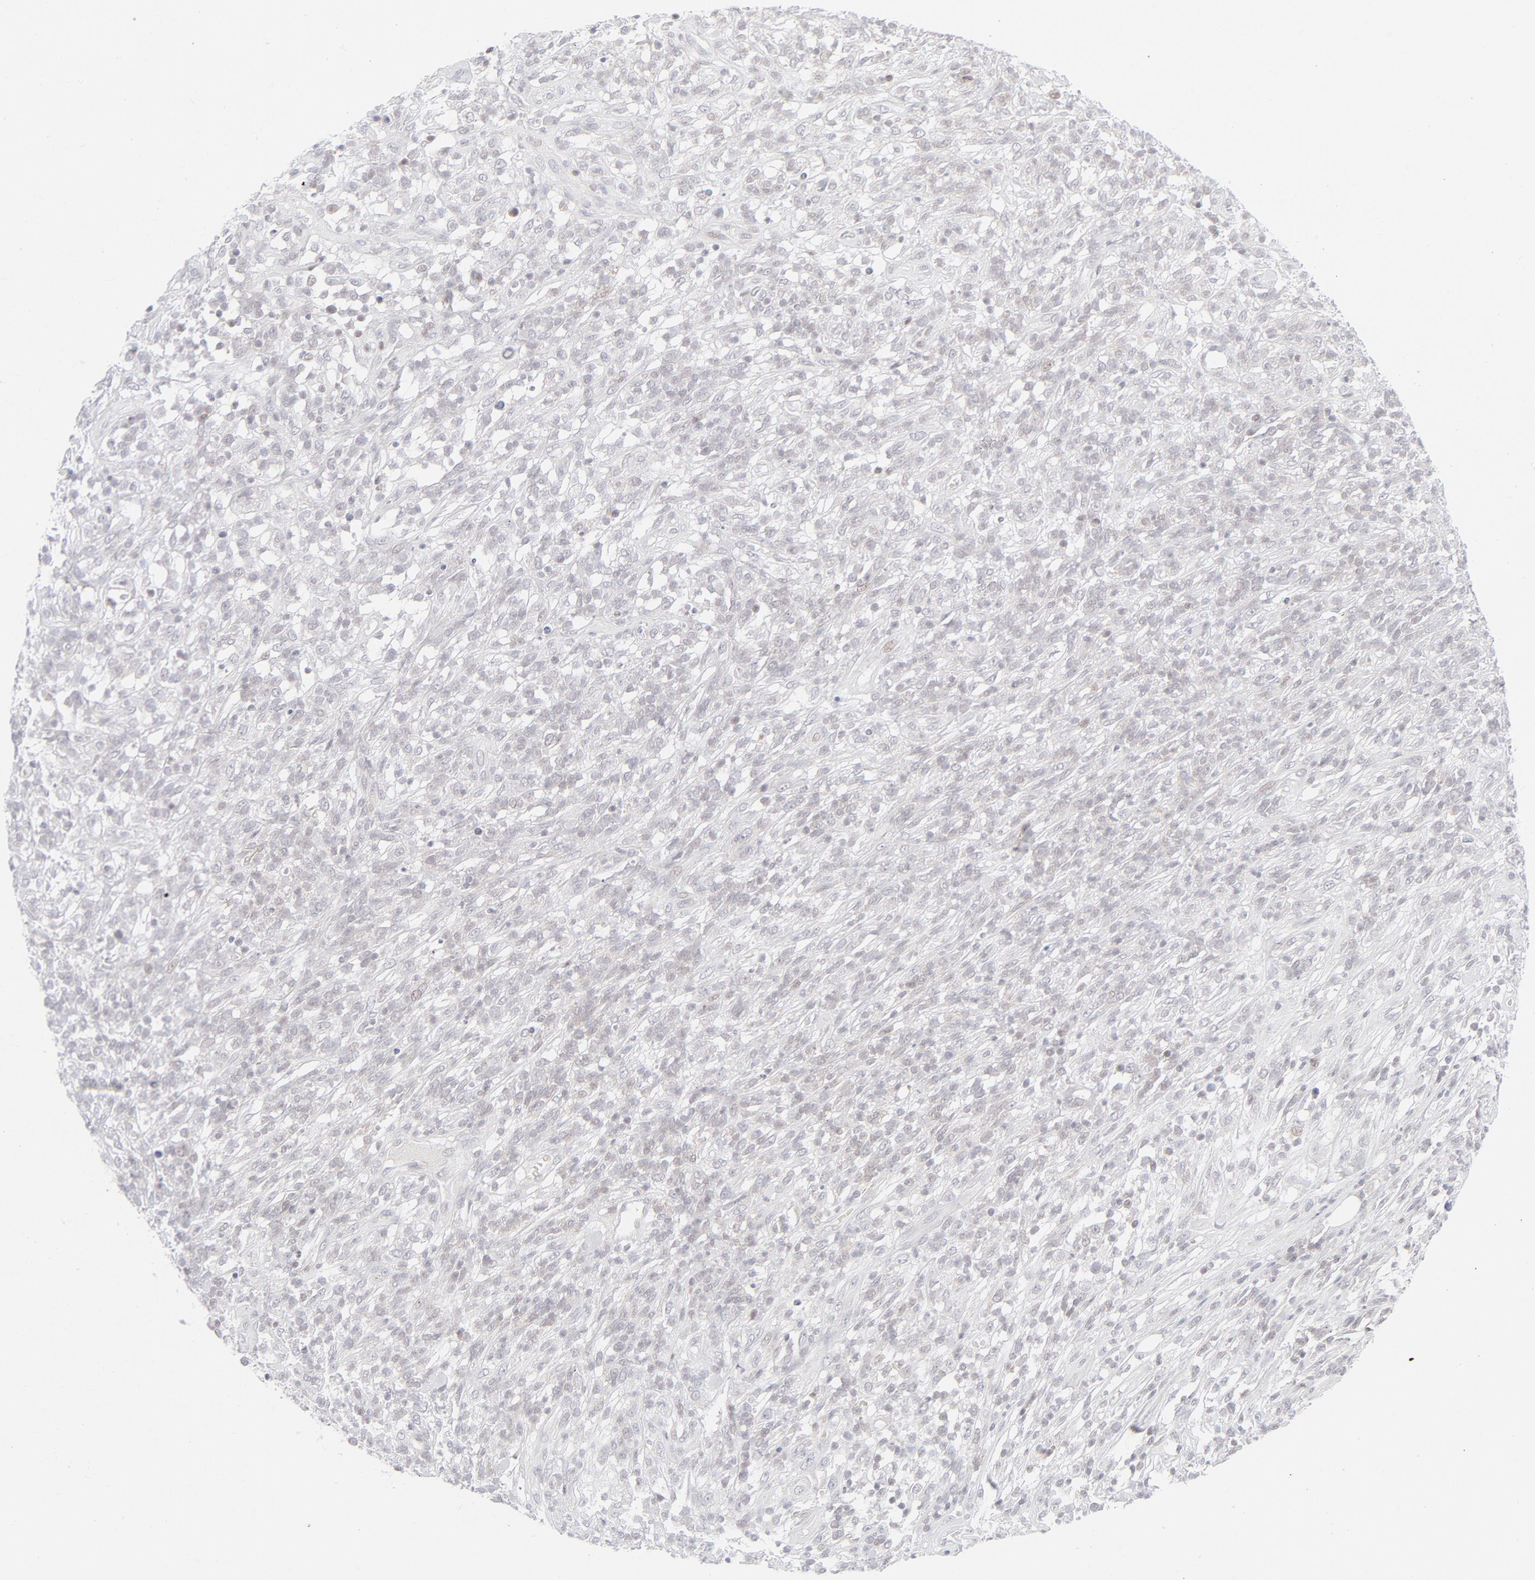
{"staining": {"intensity": "weak", "quantity": "<25%", "location": "nuclear"}, "tissue": "lymphoma", "cell_type": "Tumor cells", "image_type": "cancer", "snomed": [{"axis": "morphology", "description": "Malignant lymphoma, non-Hodgkin's type, High grade"}, {"axis": "topography", "description": "Lymph node"}], "caption": "This micrograph is of lymphoma stained with immunohistochemistry (IHC) to label a protein in brown with the nuclei are counter-stained blue. There is no expression in tumor cells. (Immunohistochemistry (ihc), brightfield microscopy, high magnification).", "gene": "PRKCB", "patient": {"sex": "female", "age": 73}}